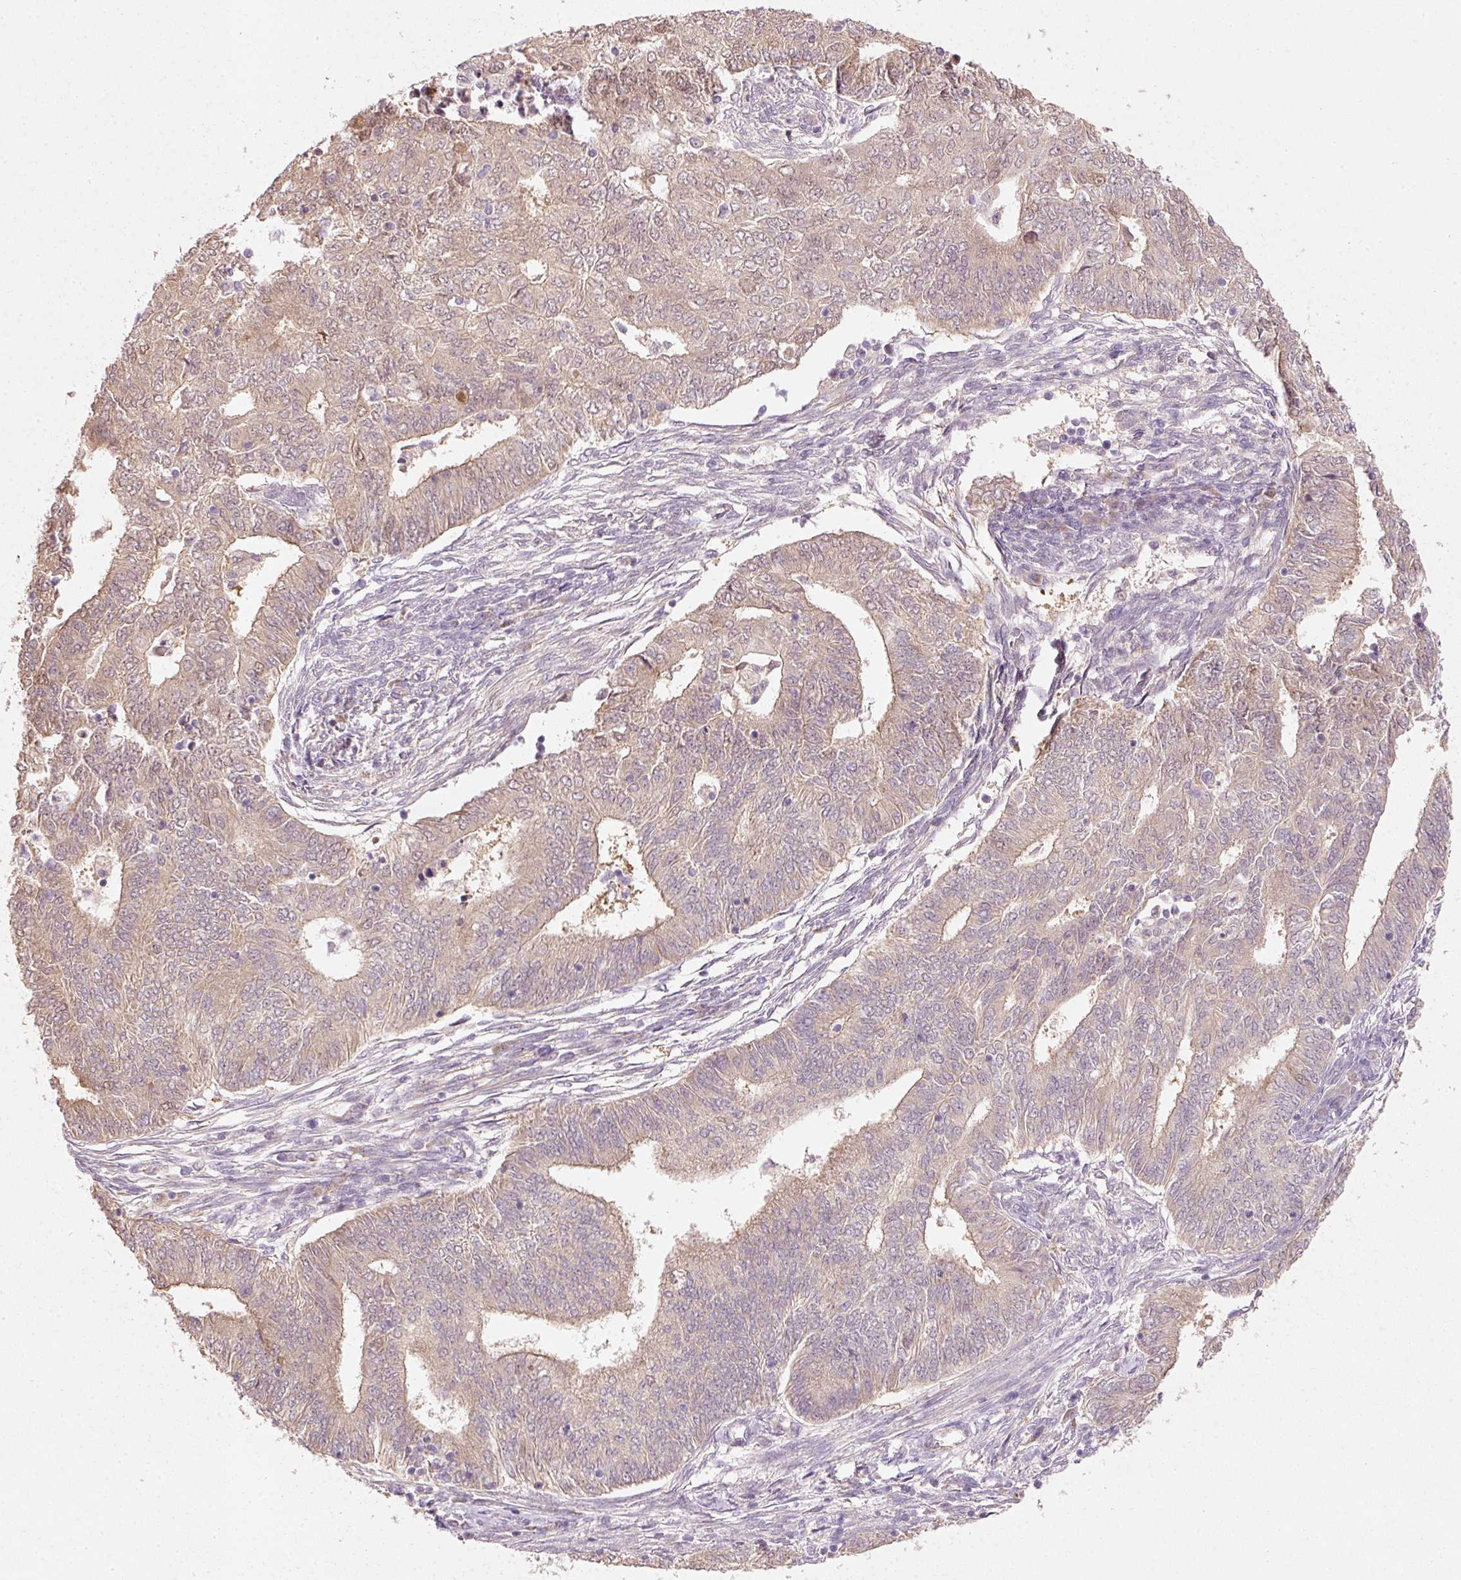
{"staining": {"intensity": "weak", "quantity": ">75%", "location": "cytoplasmic/membranous"}, "tissue": "endometrial cancer", "cell_type": "Tumor cells", "image_type": "cancer", "snomed": [{"axis": "morphology", "description": "Adenocarcinoma, NOS"}, {"axis": "topography", "description": "Endometrium"}], "caption": "An immunohistochemistry (IHC) photomicrograph of tumor tissue is shown. Protein staining in brown labels weak cytoplasmic/membranous positivity in adenocarcinoma (endometrial) within tumor cells.", "gene": "RGL2", "patient": {"sex": "female", "age": 62}}